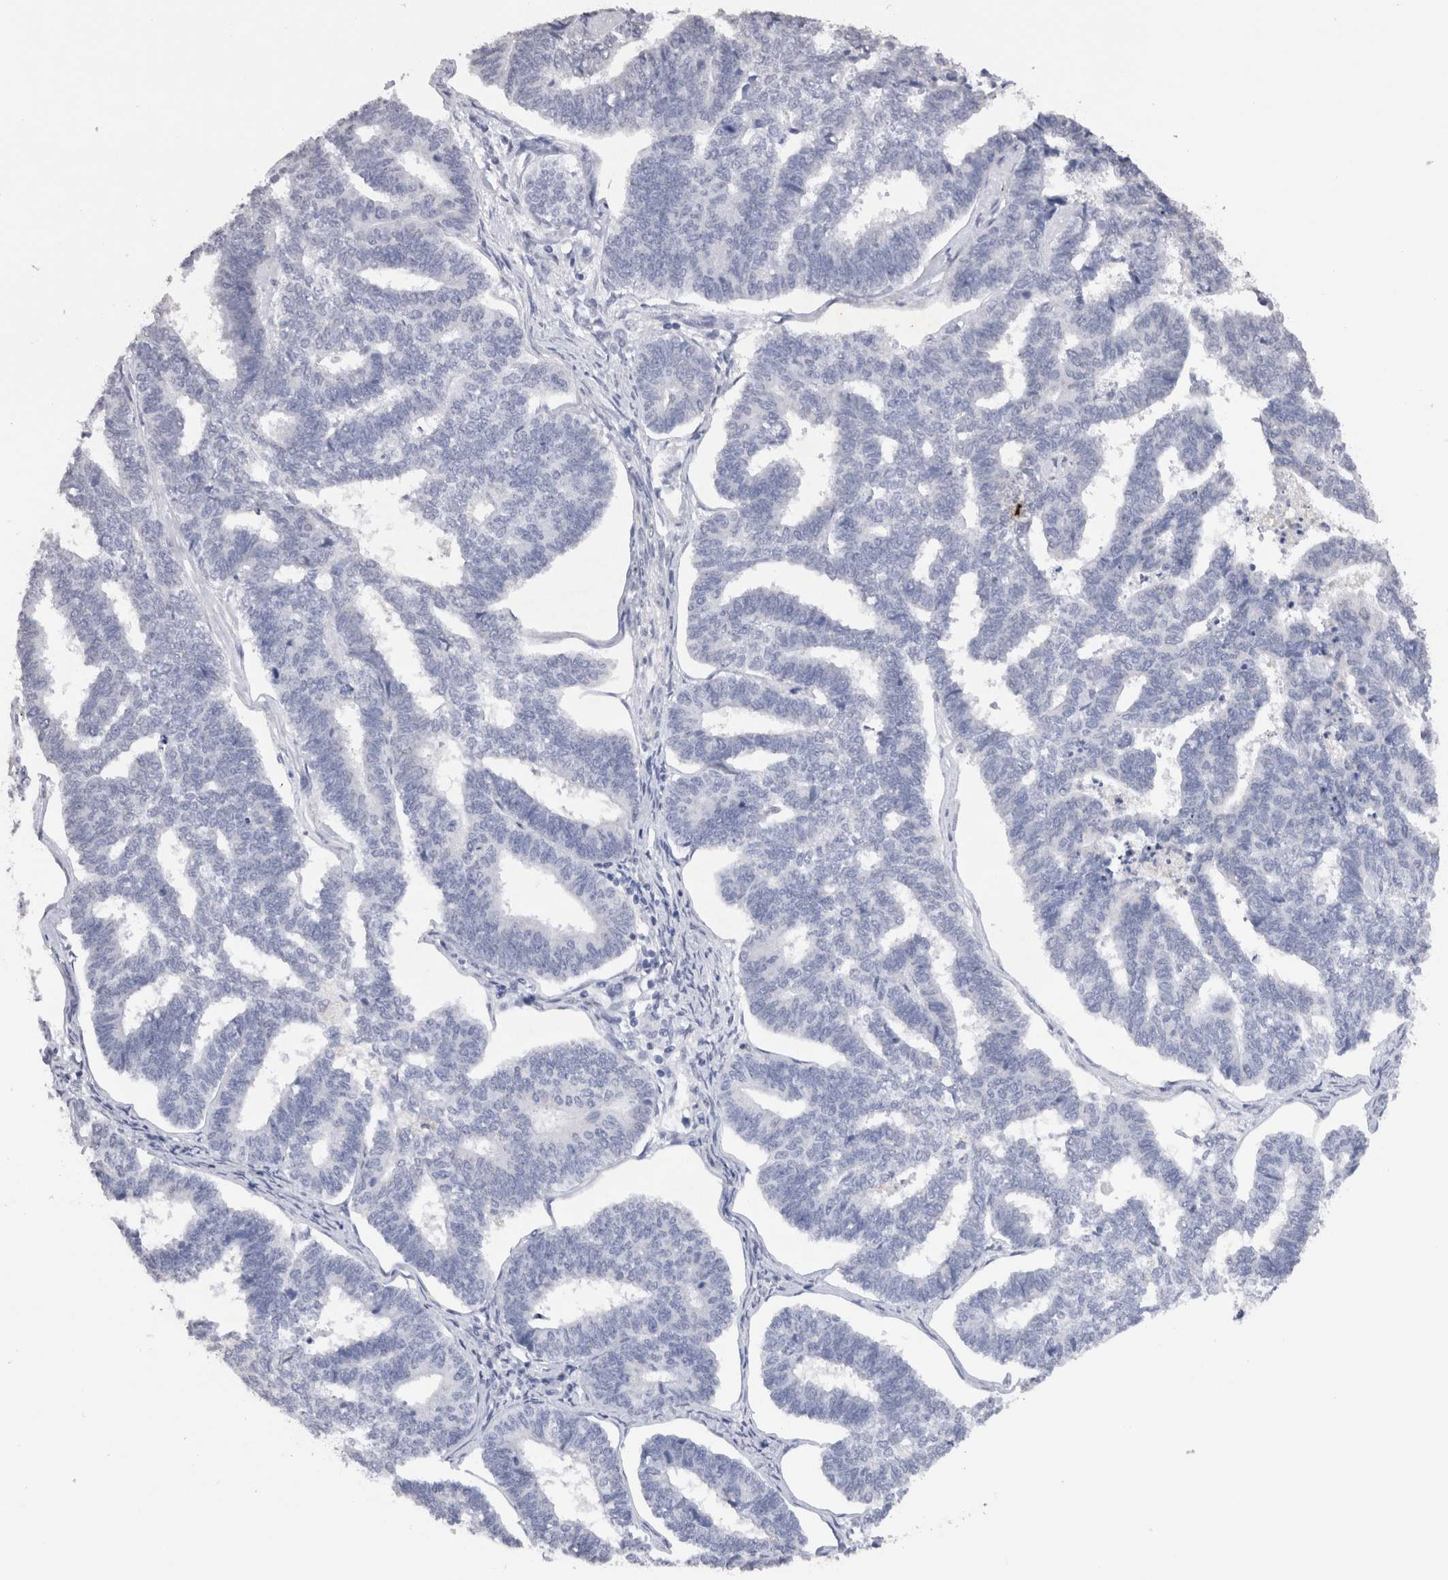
{"staining": {"intensity": "negative", "quantity": "none", "location": "none"}, "tissue": "endometrial cancer", "cell_type": "Tumor cells", "image_type": "cancer", "snomed": [{"axis": "morphology", "description": "Adenocarcinoma, NOS"}, {"axis": "topography", "description": "Endometrium"}], "caption": "An IHC photomicrograph of adenocarcinoma (endometrial) is shown. There is no staining in tumor cells of adenocarcinoma (endometrial). (Stains: DAB (3,3'-diaminobenzidine) immunohistochemistry (IHC) with hematoxylin counter stain, Microscopy: brightfield microscopy at high magnification).", "gene": "CDH6", "patient": {"sex": "female", "age": 70}}